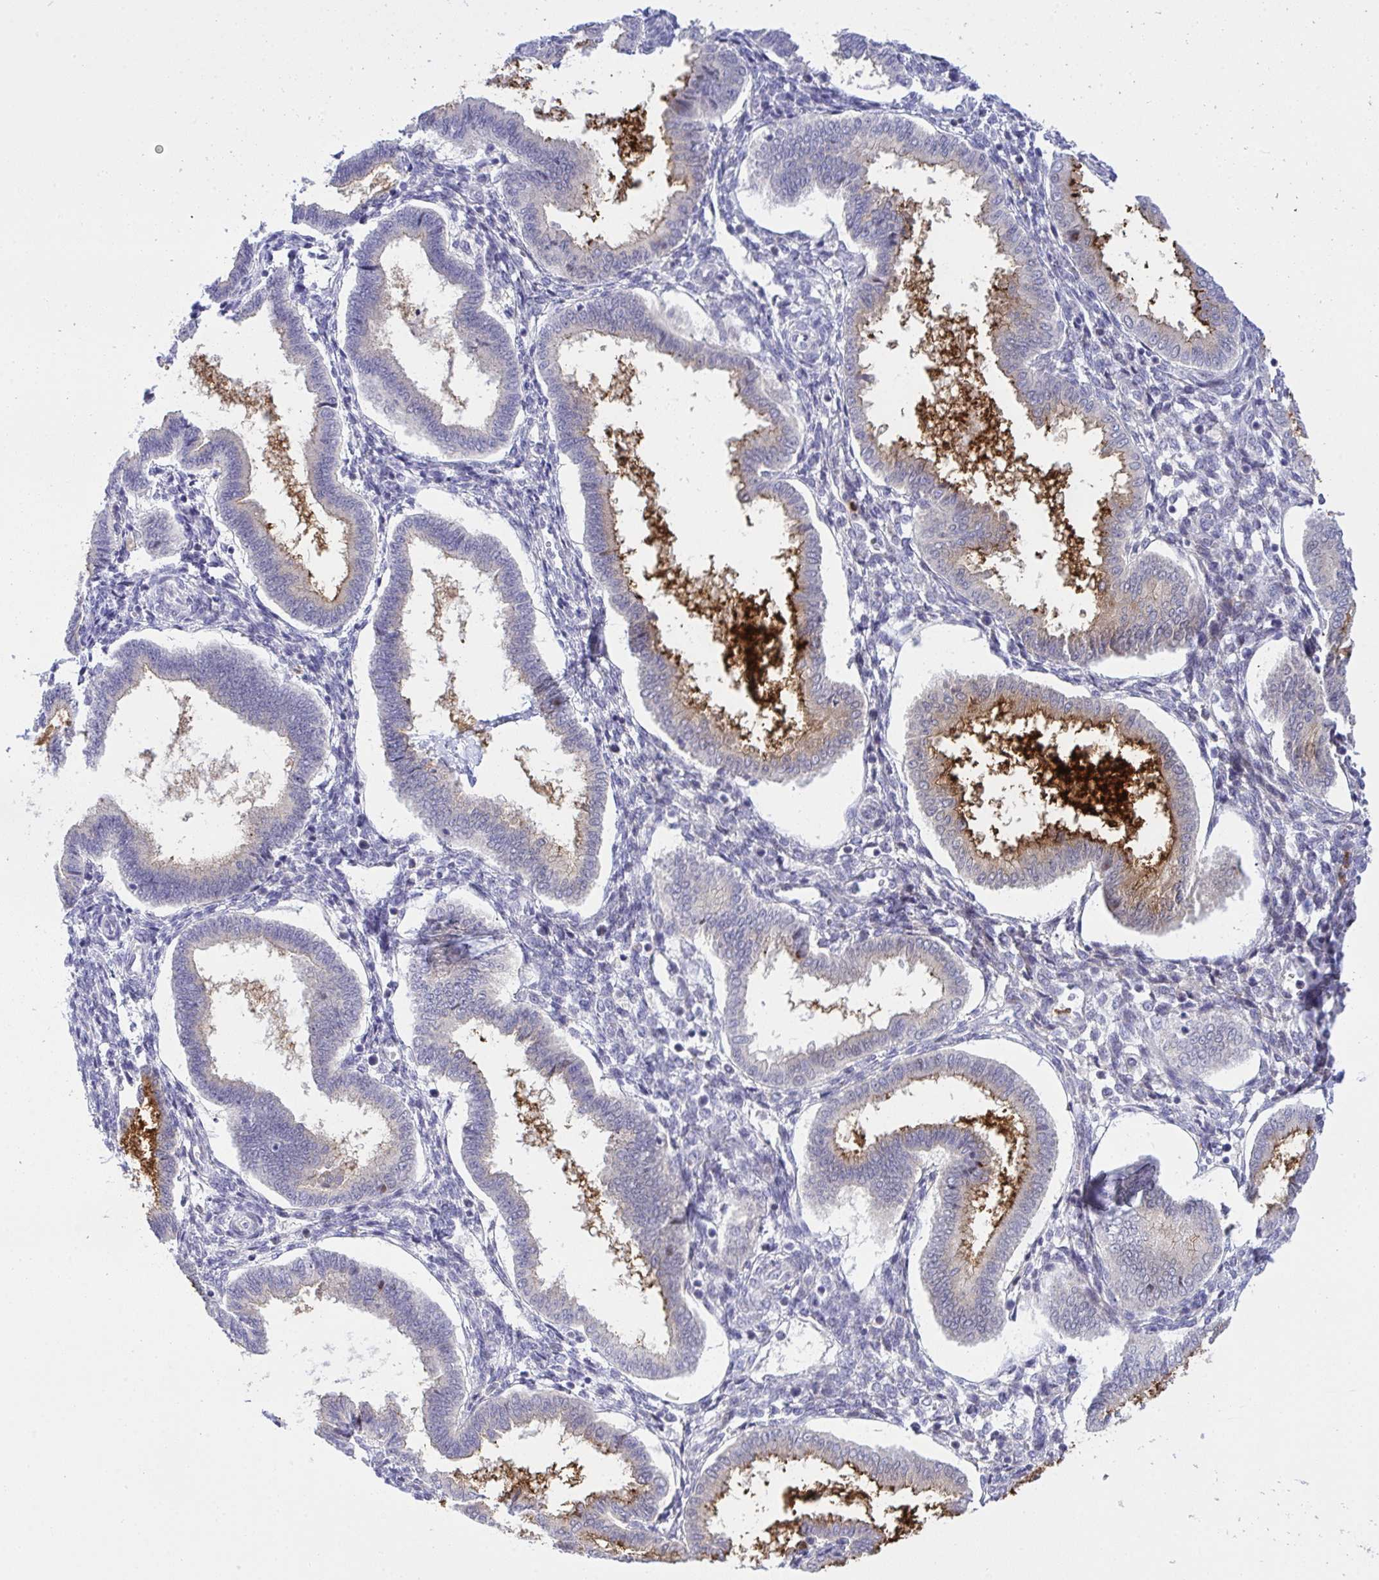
{"staining": {"intensity": "moderate", "quantity": "<25%", "location": "cytoplasmic/membranous"}, "tissue": "endometrium", "cell_type": "Cells in endometrial stroma", "image_type": "normal", "snomed": [{"axis": "morphology", "description": "Normal tissue, NOS"}, {"axis": "topography", "description": "Endometrium"}], "caption": "Immunohistochemical staining of unremarkable human endometrium reveals low levels of moderate cytoplasmic/membranous positivity in approximately <25% of cells in endometrial stroma.", "gene": "ZNF554", "patient": {"sex": "female", "age": 24}}